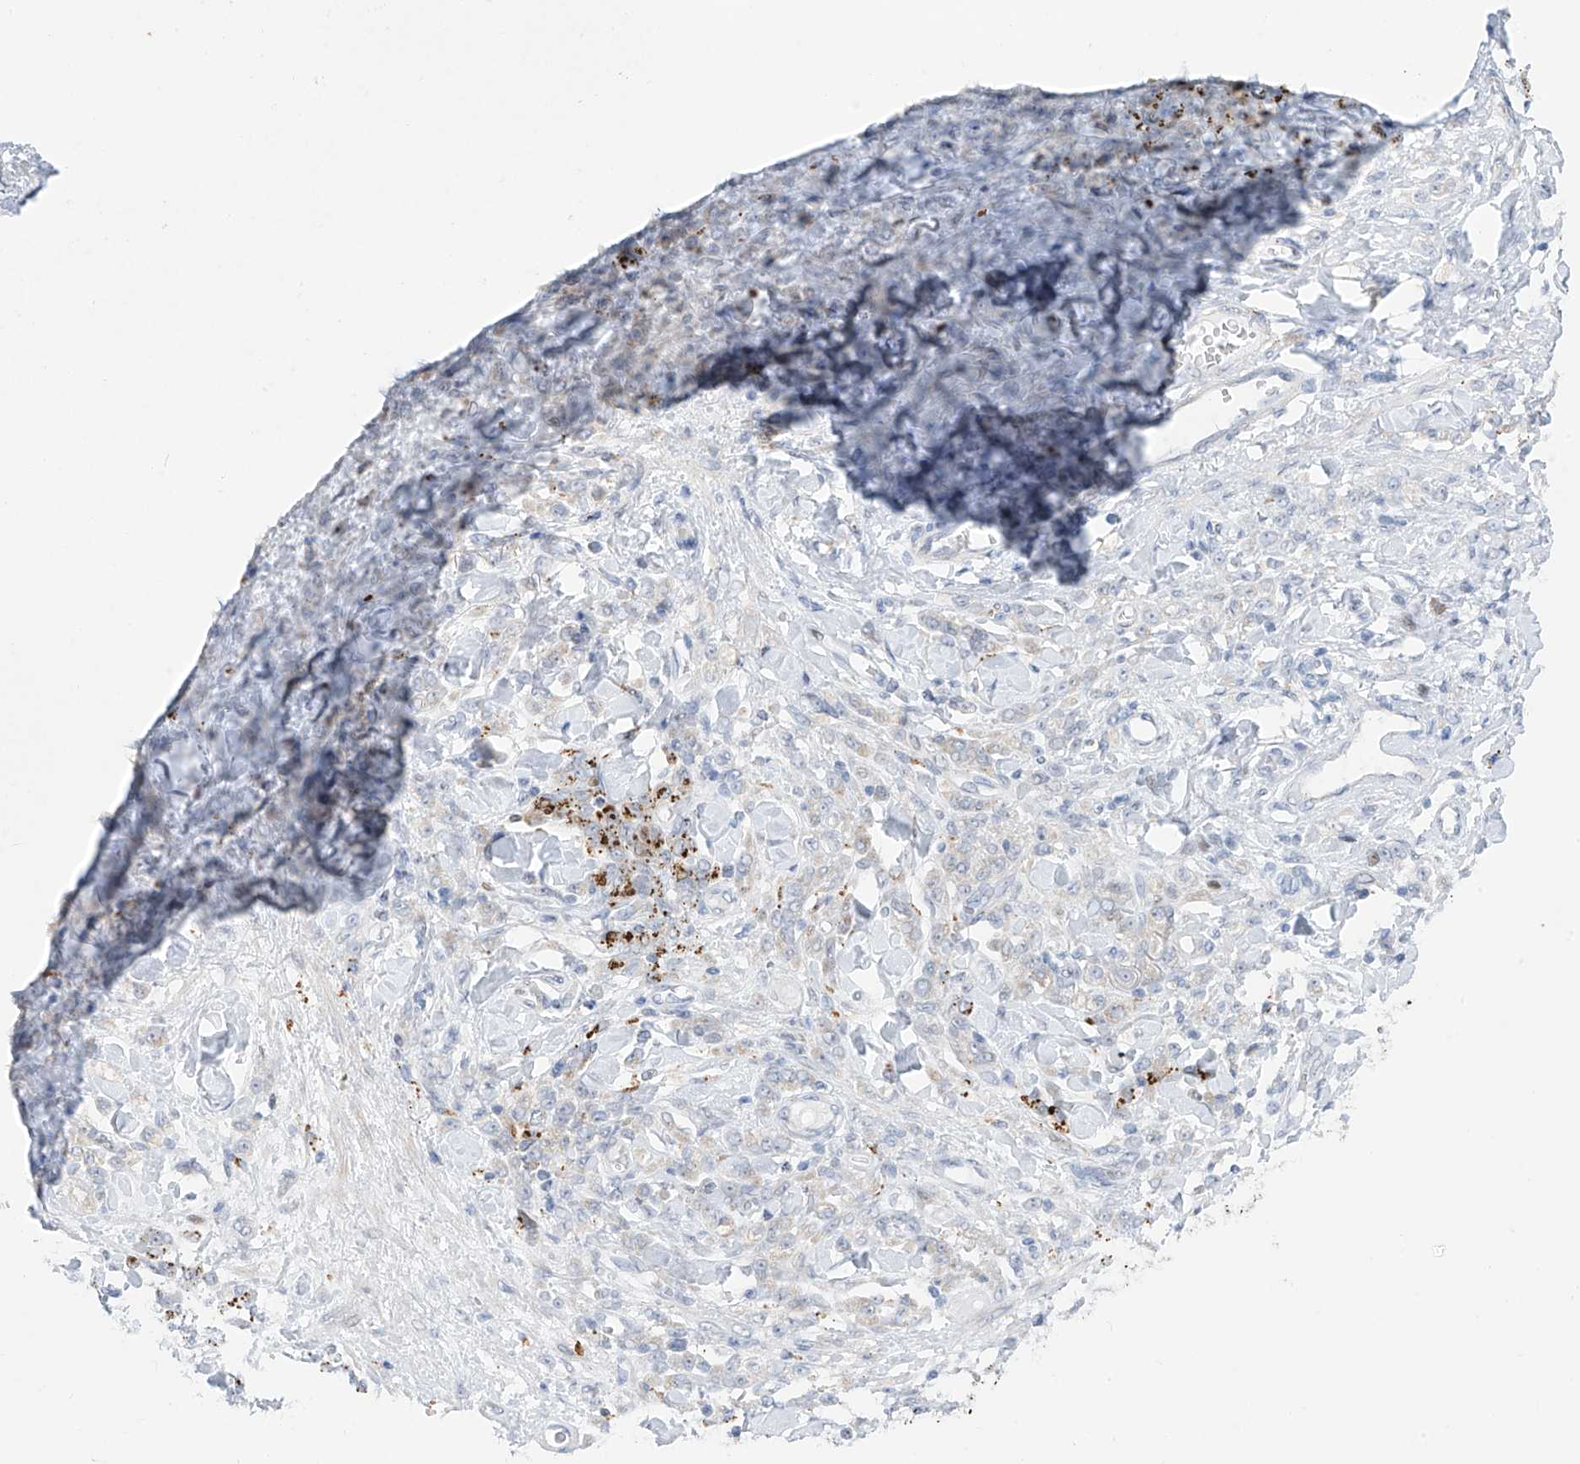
{"staining": {"intensity": "moderate", "quantity": "<25%", "location": "cytoplasmic/membranous"}, "tissue": "stomach cancer", "cell_type": "Tumor cells", "image_type": "cancer", "snomed": [{"axis": "morphology", "description": "Normal tissue, NOS"}, {"axis": "morphology", "description": "Adenocarcinoma, NOS"}, {"axis": "topography", "description": "Stomach"}], "caption": "IHC of human stomach cancer demonstrates low levels of moderate cytoplasmic/membranous staining in approximately <25% of tumor cells. The protein is shown in brown color, while the nuclei are stained blue.", "gene": "PSPH", "patient": {"sex": "male", "age": 82}}